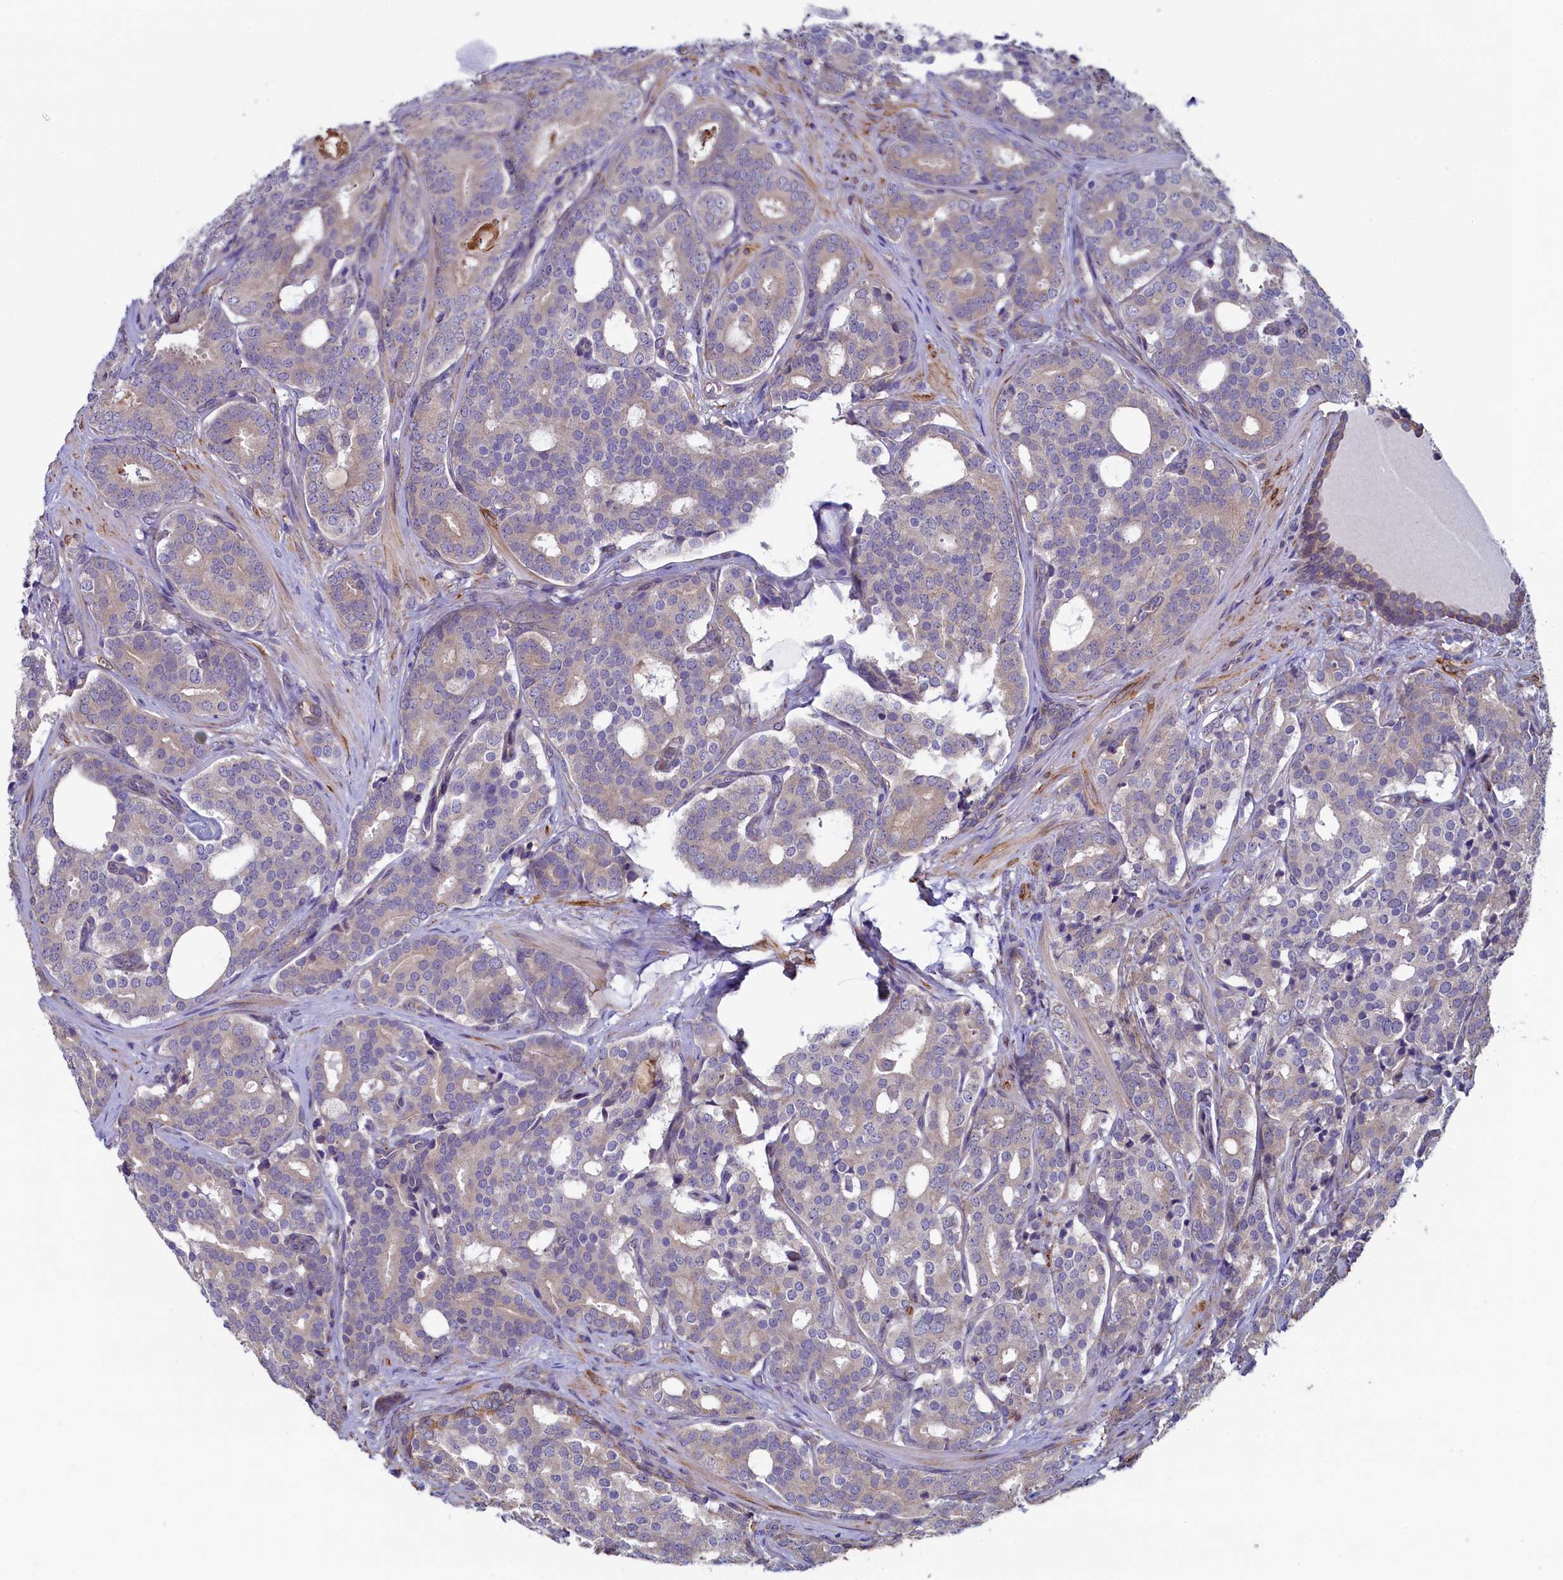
{"staining": {"intensity": "weak", "quantity": "25%-75%", "location": "cytoplasmic/membranous"}, "tissue": "prostate cancer", "cell_type": "Tumor cells", "image_type": "cancer", "snomed": [{"axis": "morphology", "description": "Adenocarcinoma, High grade"}, {"axis": "topography", "description": "Prostate"}], "caption": "Weak cytoplasmic/membranous positivity is present in about 25%-75% of tumor cells in high-grade adenocarcinoma (prostate).", "gene": "SPATA2L", "patient": {"sex": "male", "age": 63}}